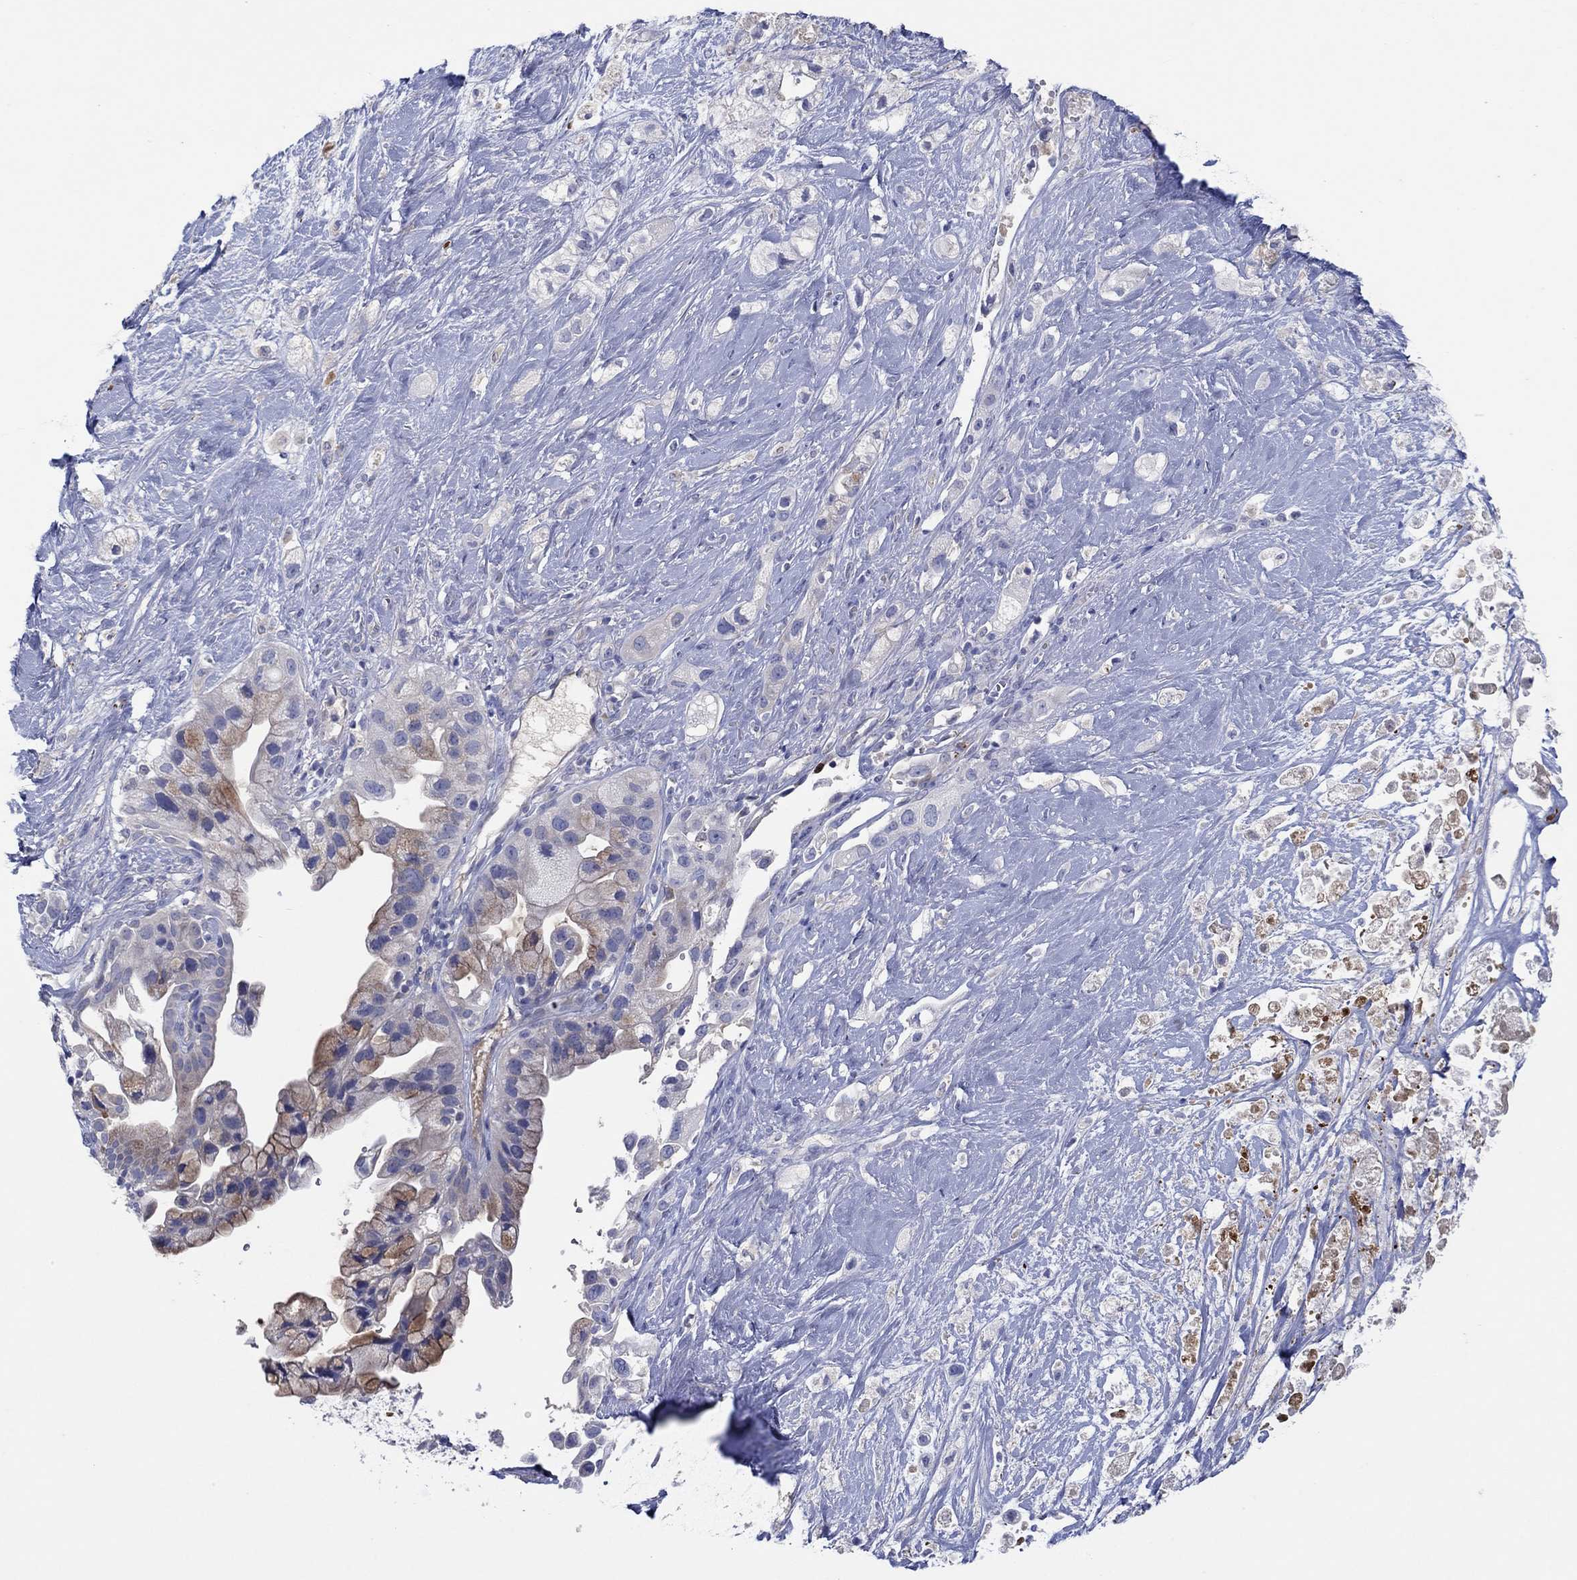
{"staining": {"intensity": "weak", "quantity": "<25%", "location": "cytoplasmic/membranous"}, "tissue": "pancreatic cancer", "cell_type": "Tumor cells", "image_type": "cancer", "snomed": [{"axis": "morphology", "description": "Adenocarcinoma, NOS"}, {"axis": "topography", "description": "Pancreas"}], "caption": "Immunohistochemical staining of pancreatic cancer demonstrates no significant staining in tumor cells.", "gene": "PLCL2", "patient": {"sex": "male", "age": 44}}